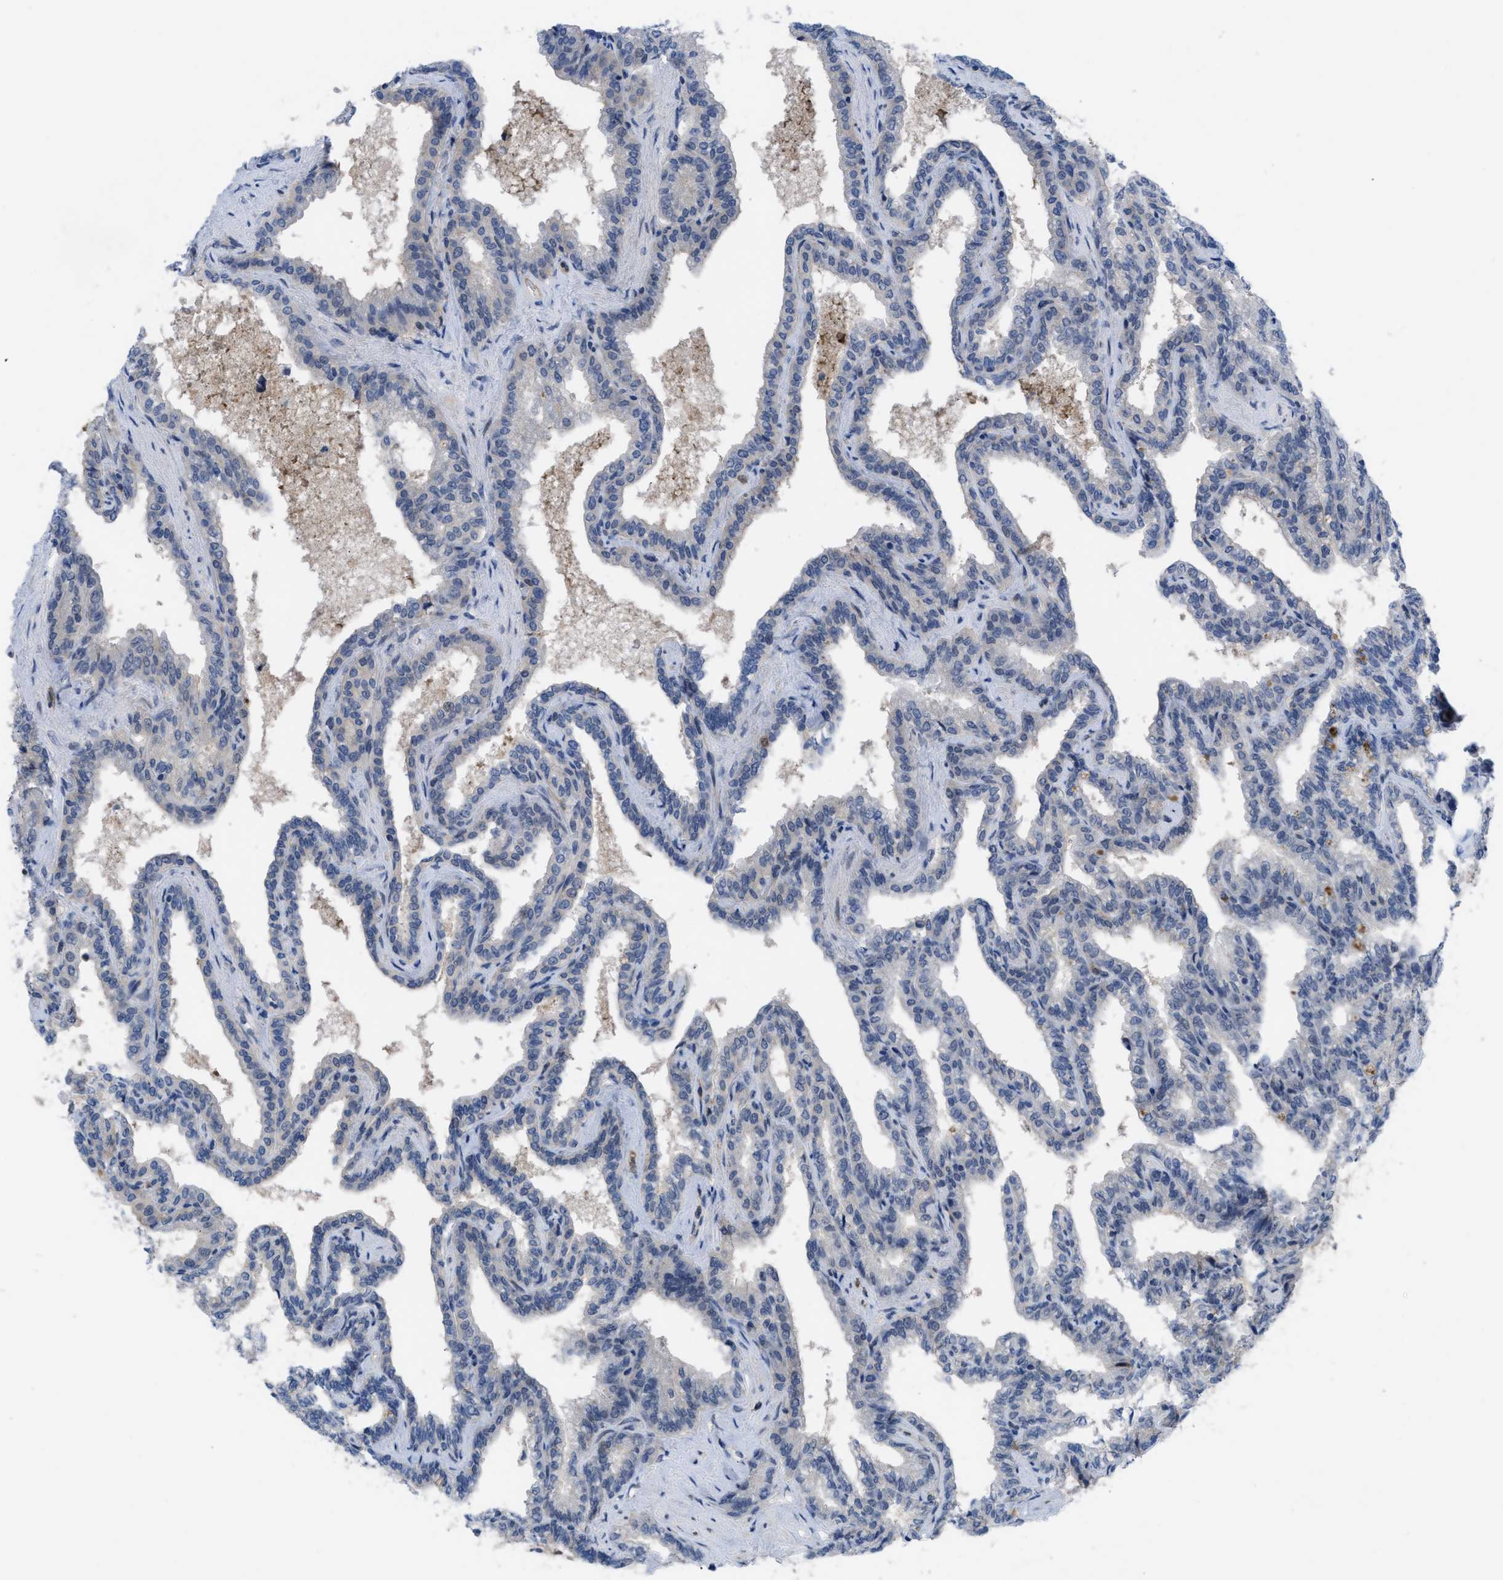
{"staining": {"intensity": "weak", "quantity": "<25%", "location": "cytoplasmic/membranous"}, "tissue": "seminal vesicle", "cell_type": "Glandular cells", "image_type": "normal", "snomed": [{"axis": "morphology", "description": "Normal tissue, NOS"}, {"axis": "topography", "description": "Seminal veicle"}], "caption": "Micrograph shows no significant protein expression in glandular cells of benign seminal vesicle.", "gene": "IL17RE", "patient": {"sex": "male", "age": 46}}